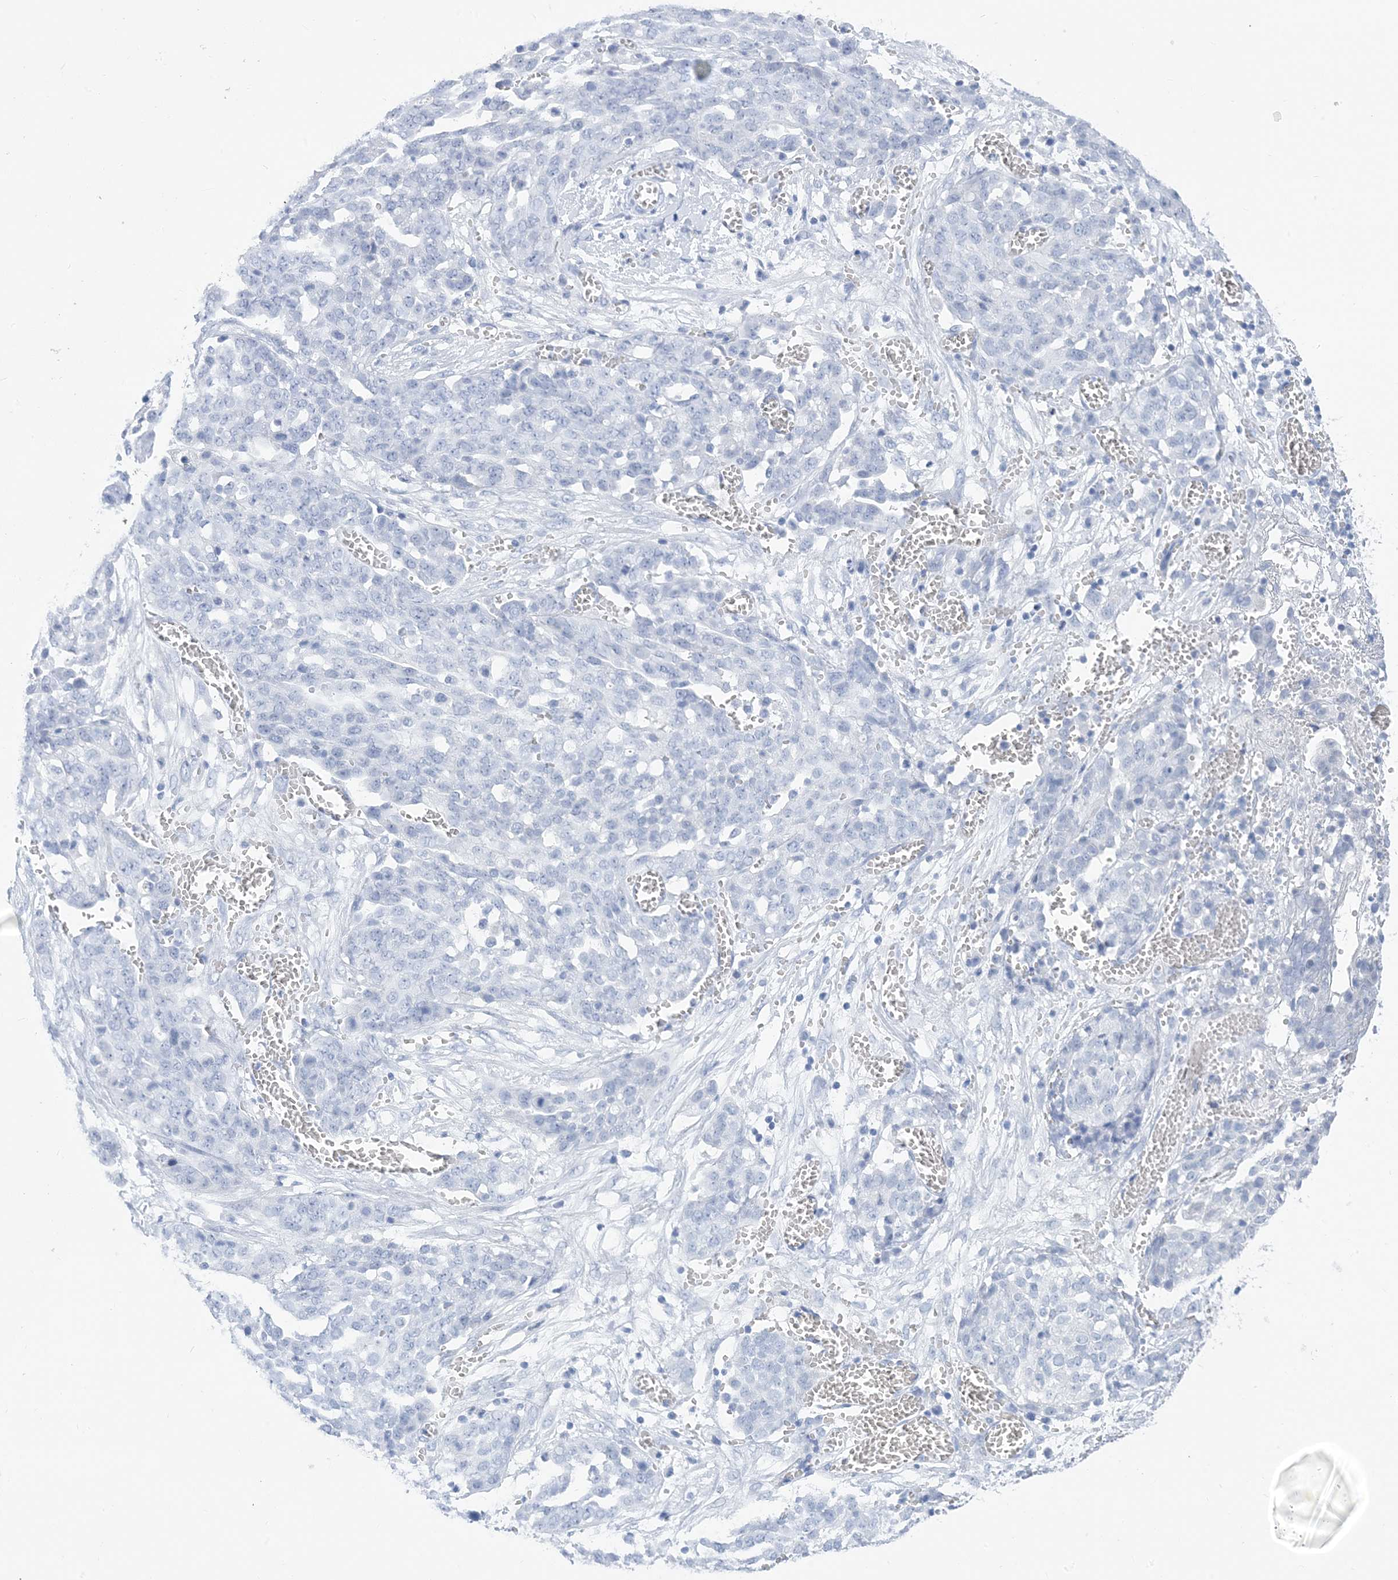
{"staining": {"intensity": "negative", "quantity": "none", "location": "none"}, "tissue": "ovarian cancer", "cell_type": "Tumor cells", "image_type": "cancer", "snomed": [{"axis": "morphology", "description": "Cystadenocarcinoma, serous, NOS"}, {"axis": "topography", "description": "Soft tissue"}, {"axis": "topography", "description": "Ovary"}], "caption": "This photomicrograph is of ovarian cancer (serous cystadenocarcinoma) stained with immunohistochemistry to label a protein in brown with the nuclei are counter-stained blue. There is no positivity in tumor cells. Brightfield microscopy of immunohistochemistry stained with DAB (3,3'-diaminobenzidine) (brown) and hematoxylin (blue), captured at high magnification.", "gene": "SH3YL1", "patient": {"sex": "female", "age": 57}}